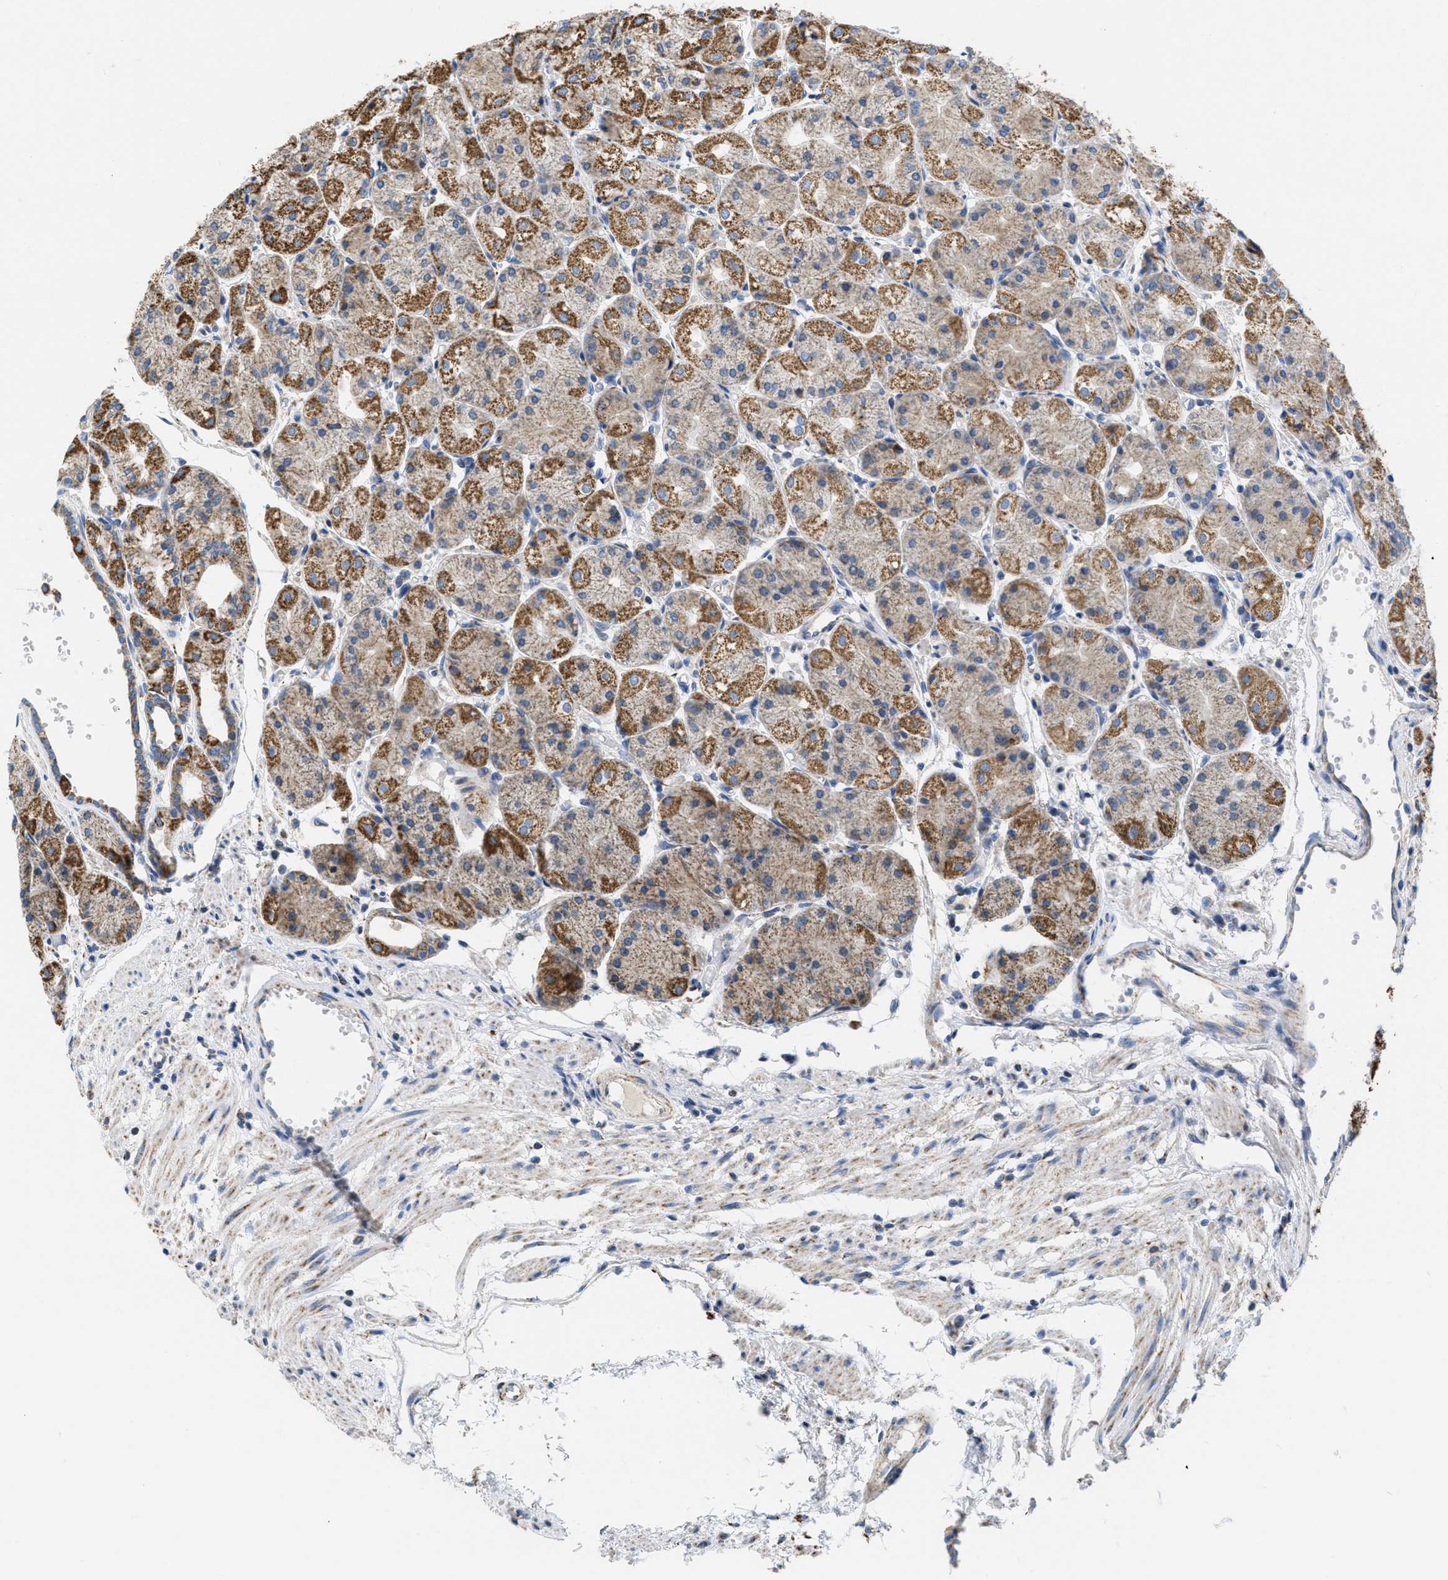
{"staining": {"intensity": "moderate", "quantity": ">75%", "location": "cytoplasmic/membranous"}, "tissue": "stomach", "cell_type": "Glandular cells", "image_type": "normal", "snomed": [{"axis": "morphology", "description": "Normal tissue, NOS"}, {"axis": "topography", "description": "Stomach, upper"}], "caption": "IHC (DAB (3,3'-diaminobenzidine)) staining of normal human stomach shows moderate cytoplasmic/membranous protein positivity in approximately >75% of glandular cells. Nuclei are stained in blue.", "gene": "KCNJ5", "patient": {"sex": "male", "age": 72}}